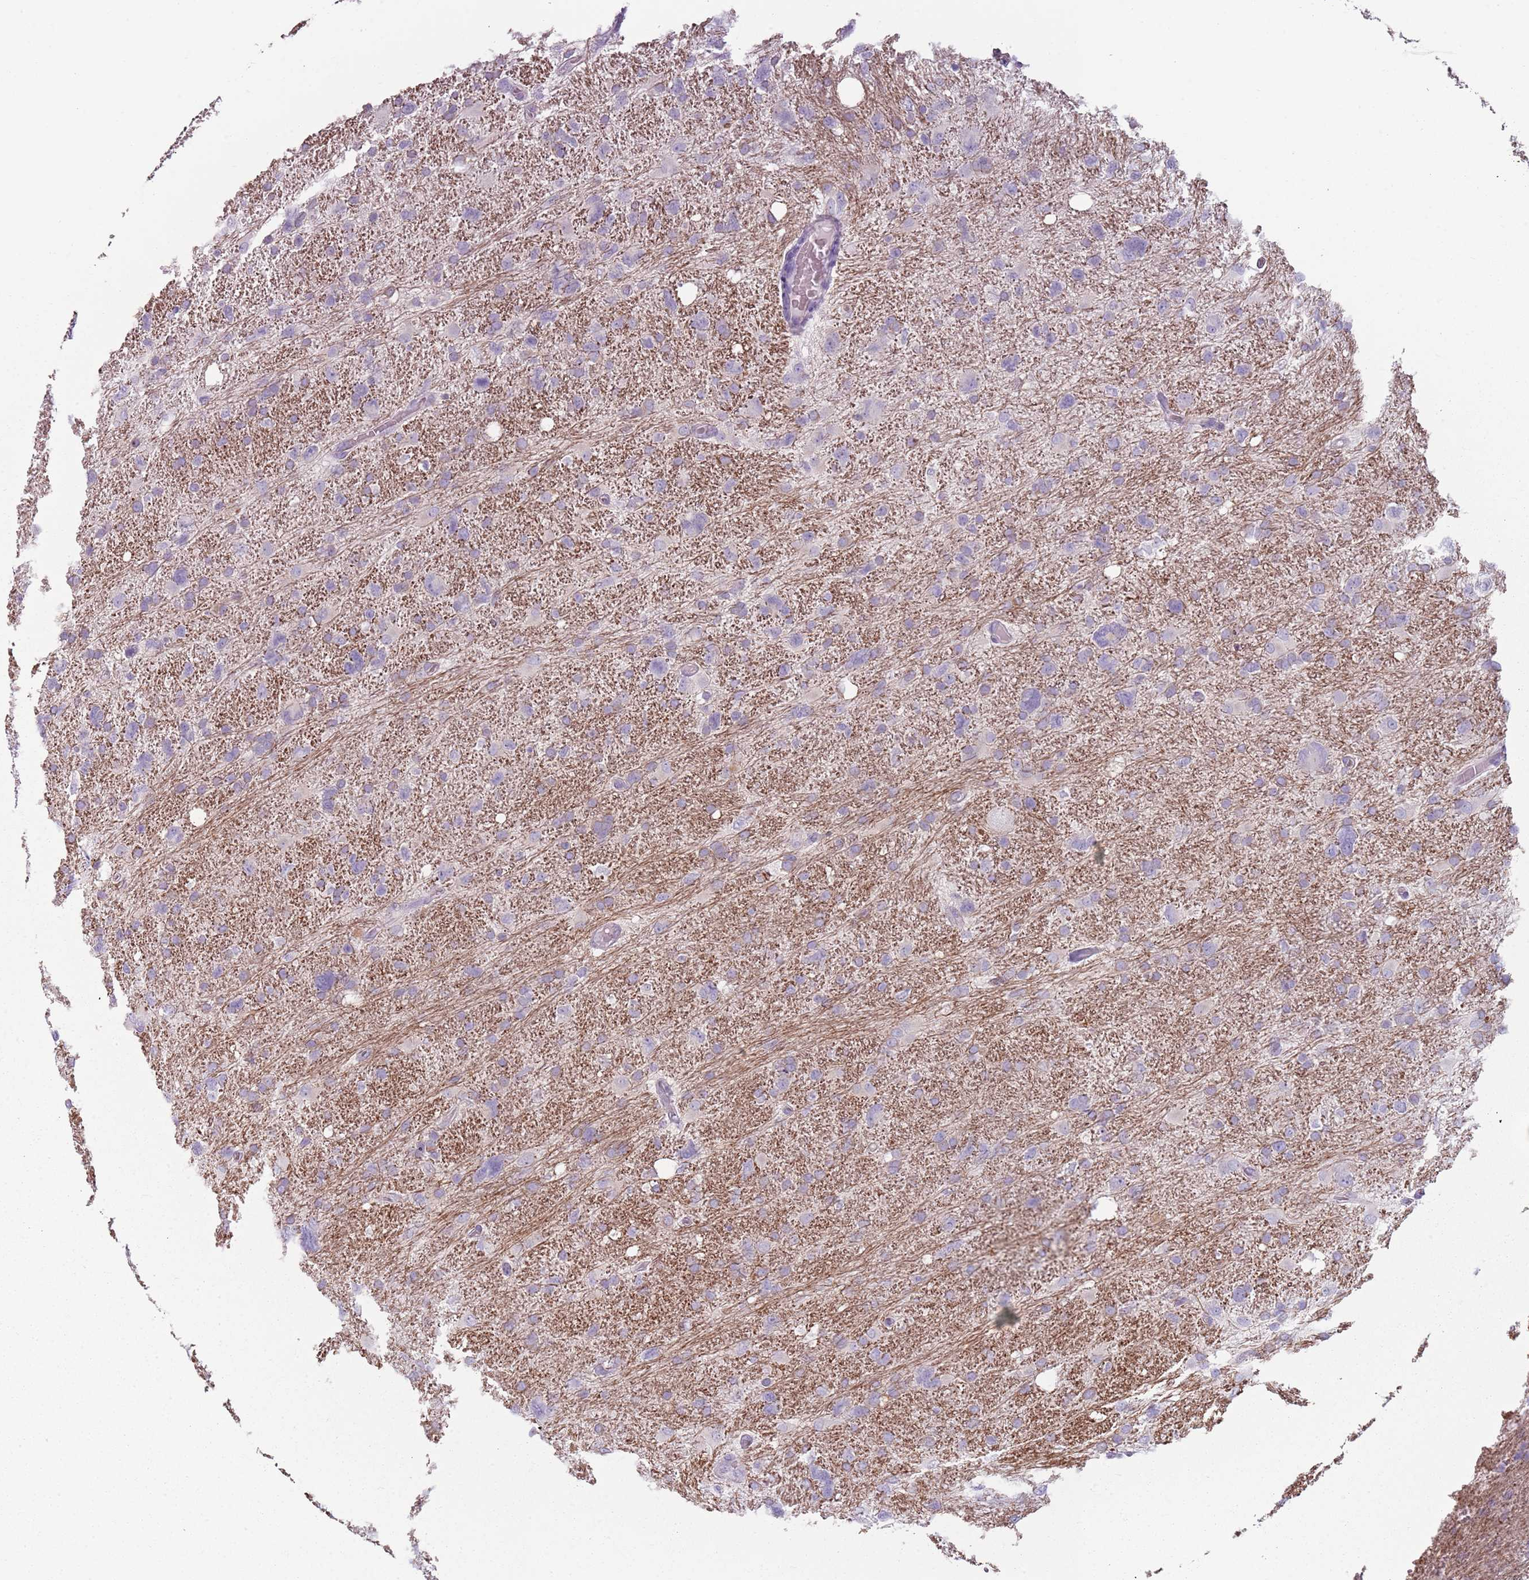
{"staining": {"intensity": "negative", "quantity": "none", "location": "none"}, "tissue": "glioma", "cell_type": "Tumor cells", "image_type": "cancer", "snomed": [{"axis": "morphology", "description": "Glioma, malignant, High grade"}, {"axis": "topography", "description": "Brain"}], "caption": "Human glioma stained for a protein using immunohistochemistry (IHC) demonstrates no staining in tumor cells.", "gene": "MEGF8", "patient": {"sex": "male", "age": 61}}